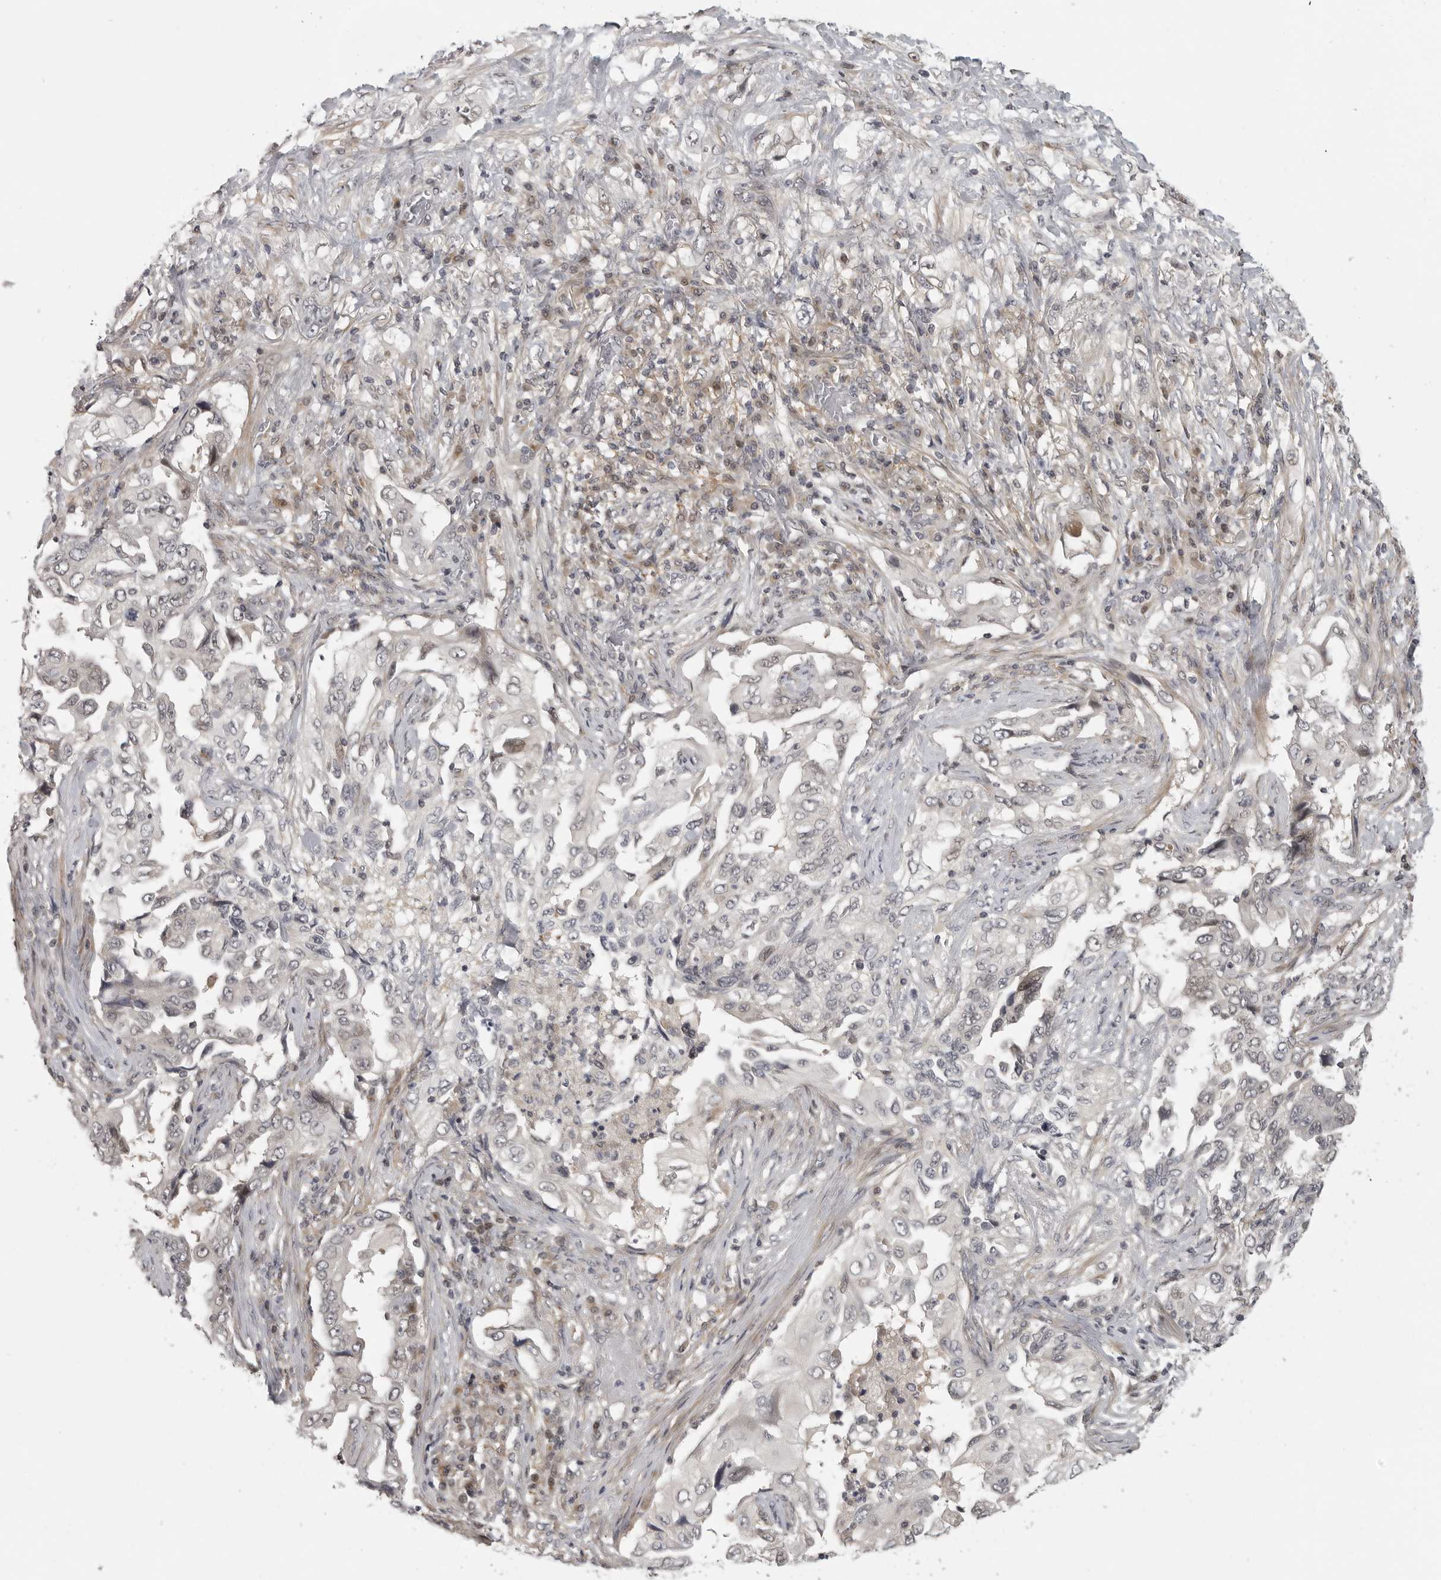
{"staining": {"intensity": "weak", "quantity": "<25%", "location": "nuclear"}, "tissue": "lung cancer", "cell_type": "Tumor cells", "image_type": "cancer", "snomed": [{"axis": "morphology", "description": "Adenocarcinoma, NOS"}, {"axis": "topography", "description": "Lung"}], "caption": "Micrograph shows no protein positivity in tumor cells of adenocarcinoma (lung) tissue.", "gene": "UROD", "patient": {"sex": "female", "age": 51}}